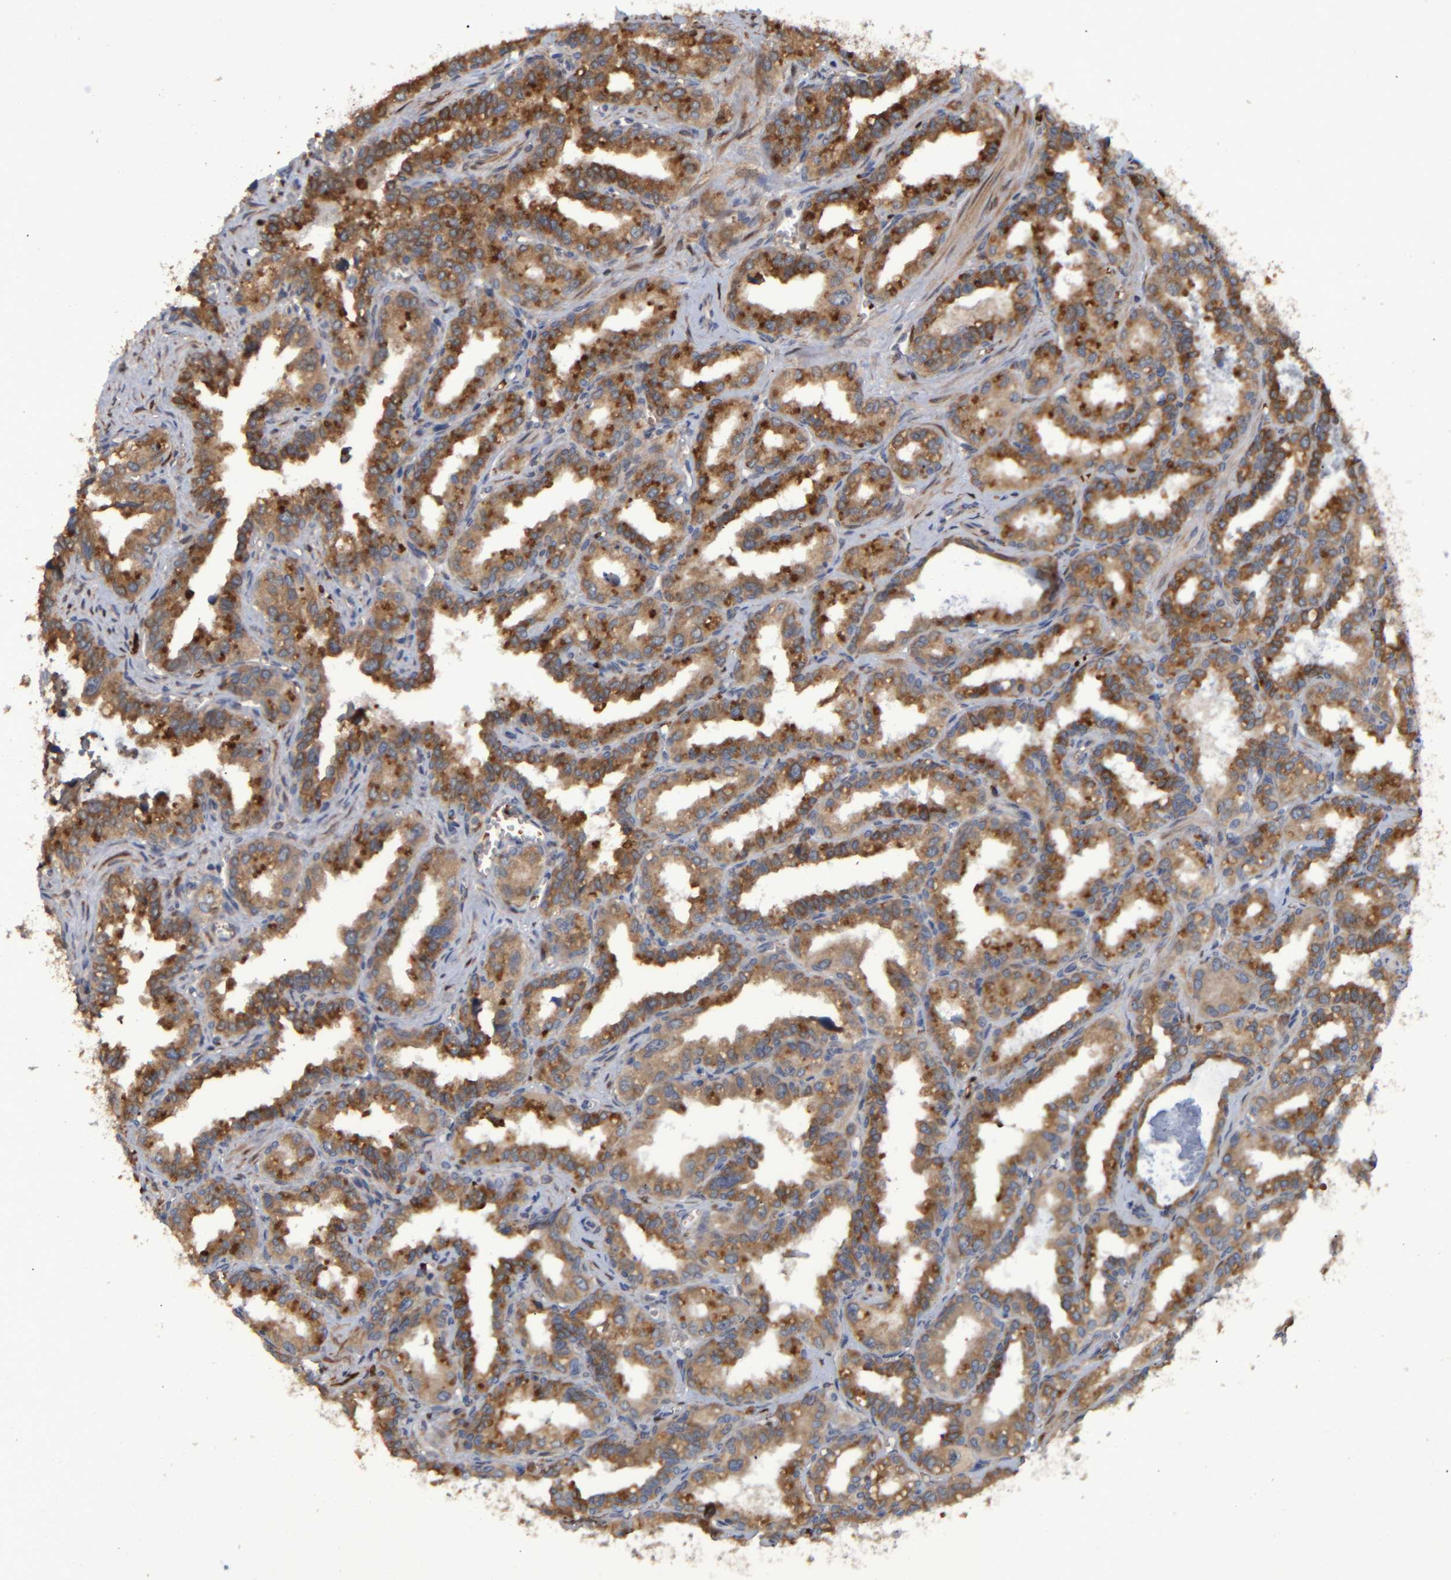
{"staining": {"intensity": "moderate", "quantity": ">75%", "location": "cytoplasmic/membranous"}, "tissue": "seminal vesicle", "cell_type": "Glandular cells", "image_type": "normal", "snomed": [{"axis": "morphology", "description": "Normal tissue, NOS"}, {"axis": "topography", "description": "Prostate"}, {"axis": "topography", "description": "Seminal veicle"}], "caption": "Immunohistochemistry histopathology image of benign seminal vesicle: human seminal vesicle stained using immunohistochemistry shows medium levels of moderate protein expression localized specifically in the cytoplasmic/membranous of glandular cells, appearing as a cytoplasmic/membranous brown color.", "gene": "SPAG5", "patient": {"sex": "male", "age": 51}}